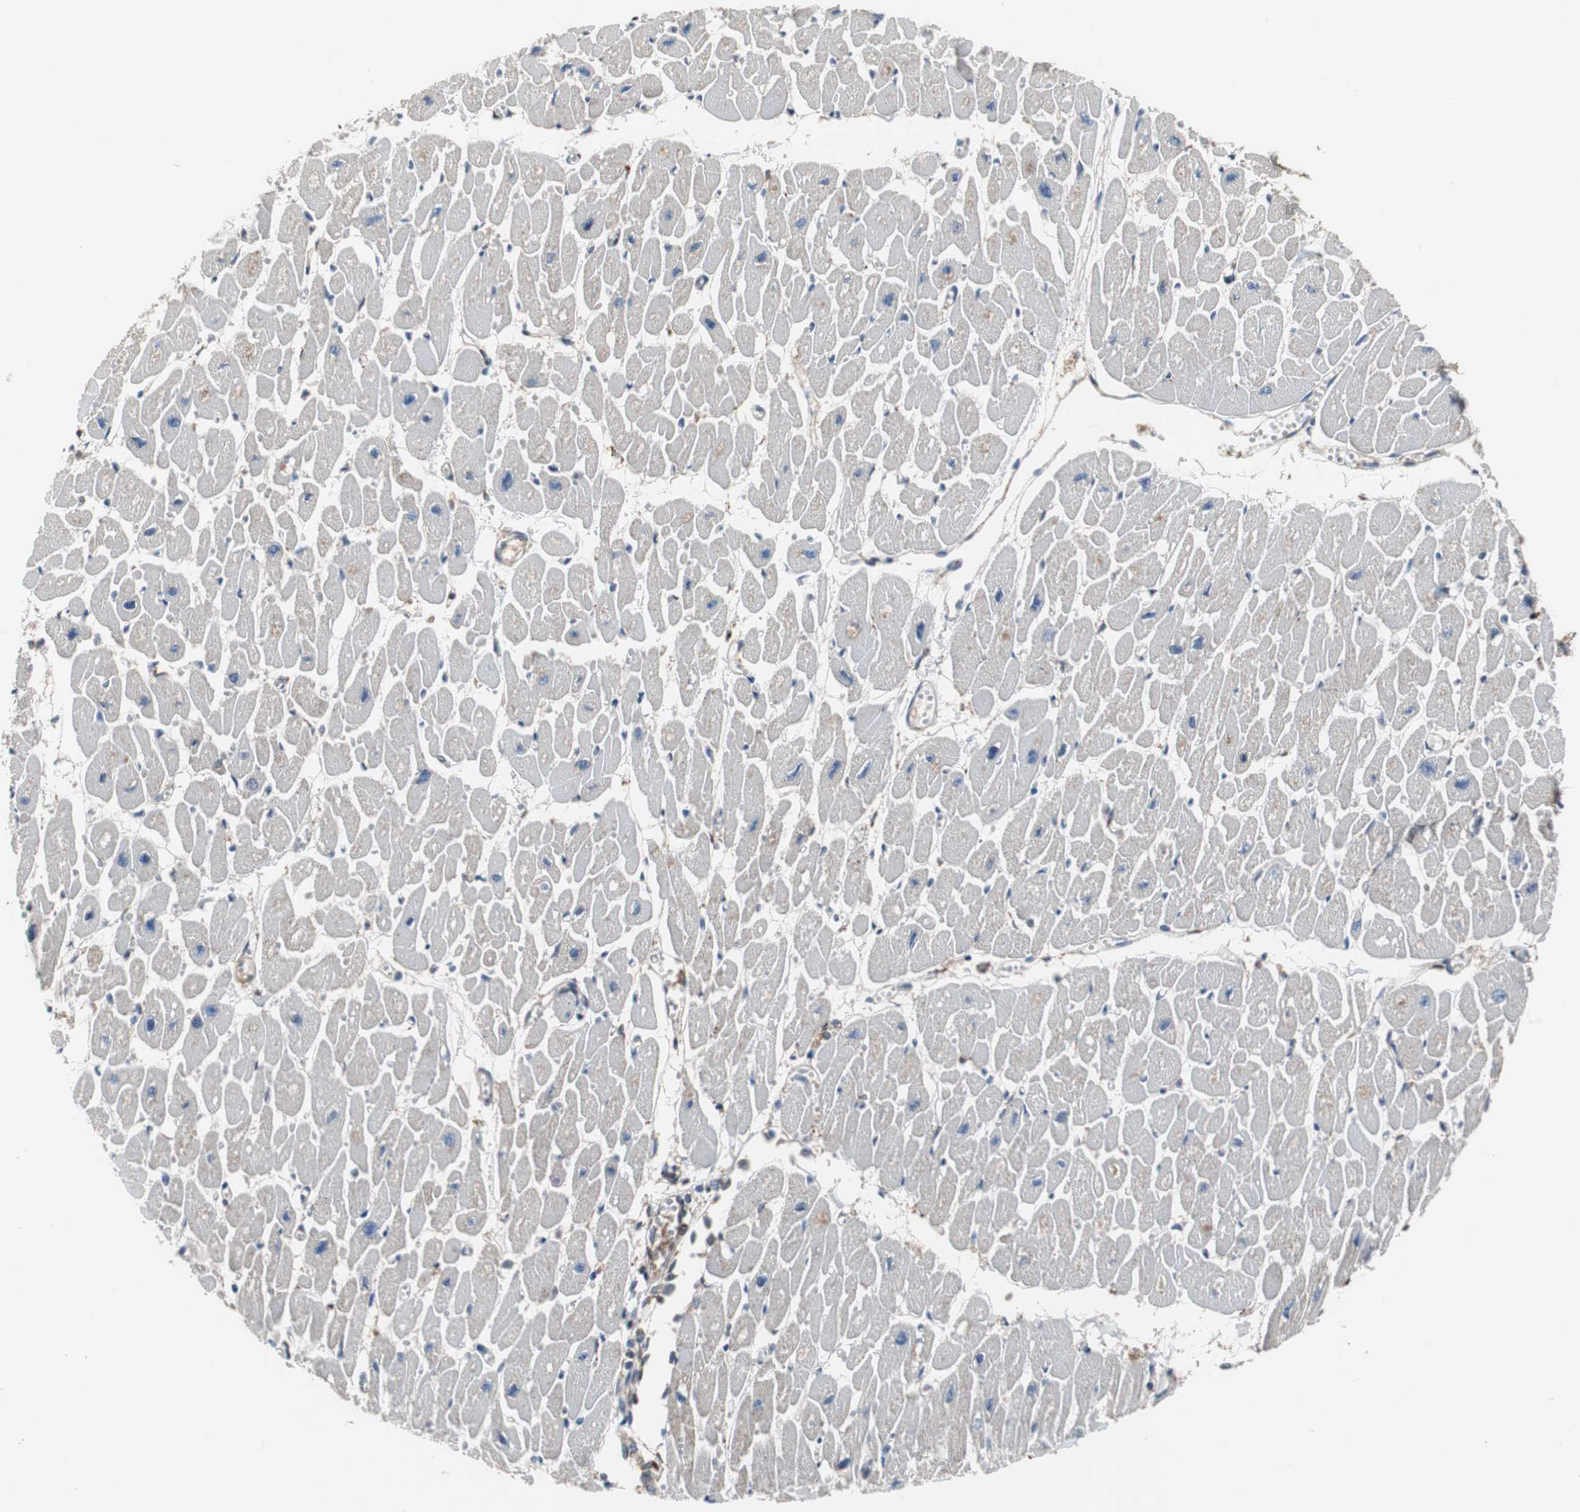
{"staining": {"intensity": "weak", "quantity": "<25%", "location": "cytoplasmic/membranous"}, "tissue": "heart muscle", "cell_type": "Cardiomyocytes", "image_type": "normal", "snomed": [{"axis": "morphology", "description": "Normal tissue, NOS"}, {"axis": "topography", "description": "Heart"}], "caption": "Cardiomyocytes show no significant protein staining in benign heart muscle. (Stains: DAB (3,3'-diaminobenzidine) immunohistochemistry (IHC) with hematoxylin counter stain, Microscopy: brightfield microscopy at high magnification).", "gene": "ANXA4", "patient": {"sex": "female", "age": 54}}